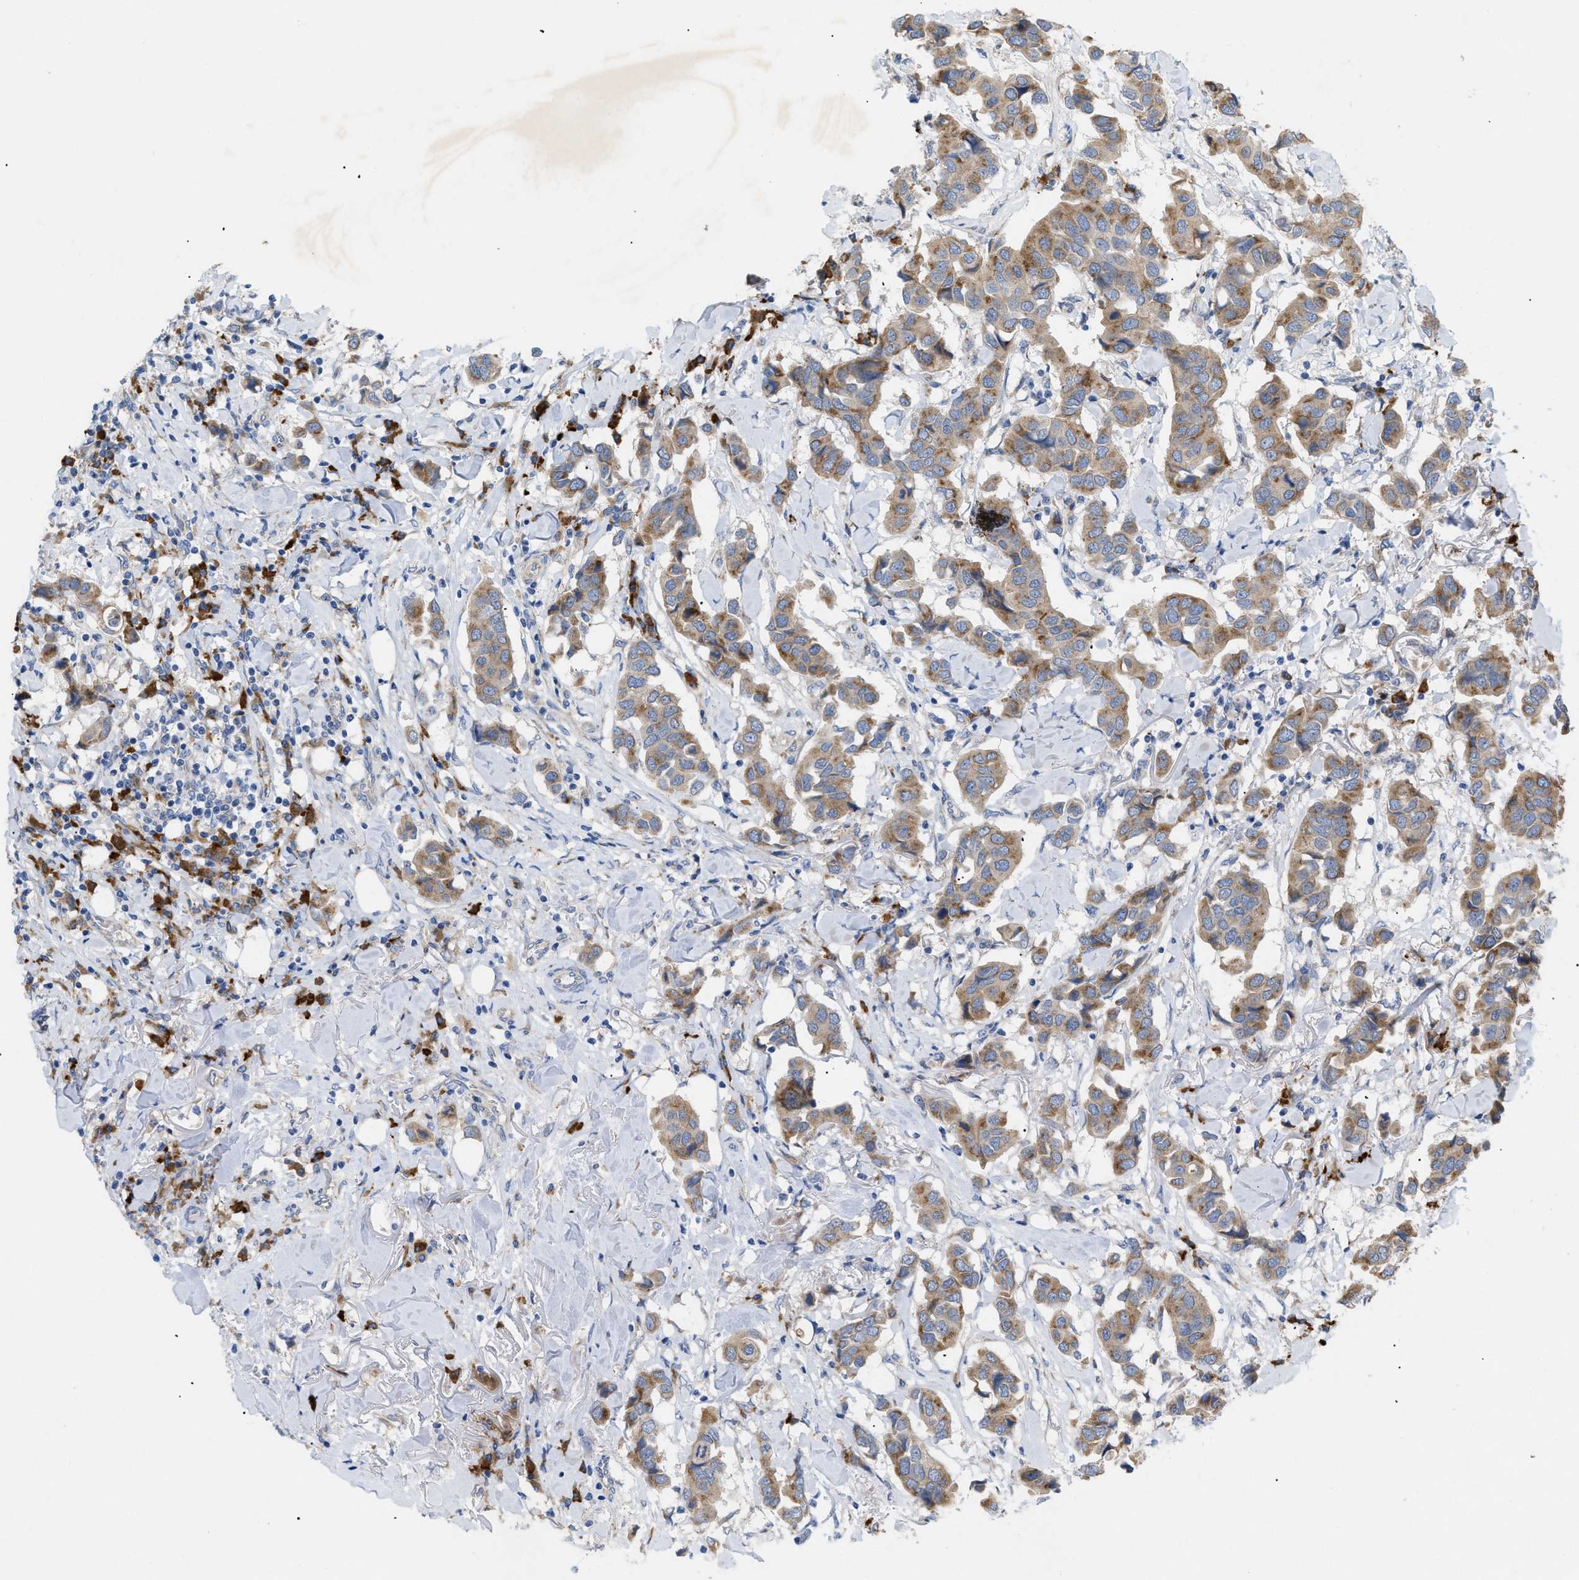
{"staining": {"intensity": "moderate", "quantity": ">75%", "location": "cytoplasmic/membranous"}, "tissue": "breast cancer", "cell_type": "Tumor cells", "image_type": "cancer", "snomed": [{"axis": "morphology", "description": "Duct carcinoma"}, {"axis": "topography", "description": "Breast"}], "caption": "Immunohistochemical staining of human breast cancer reveals moderate cytoplasmic/membranous protein expression in approximately >75% of tumor cells.", "gene": "SLC50A1", "patient": {"sex": "female", "age": 80}}